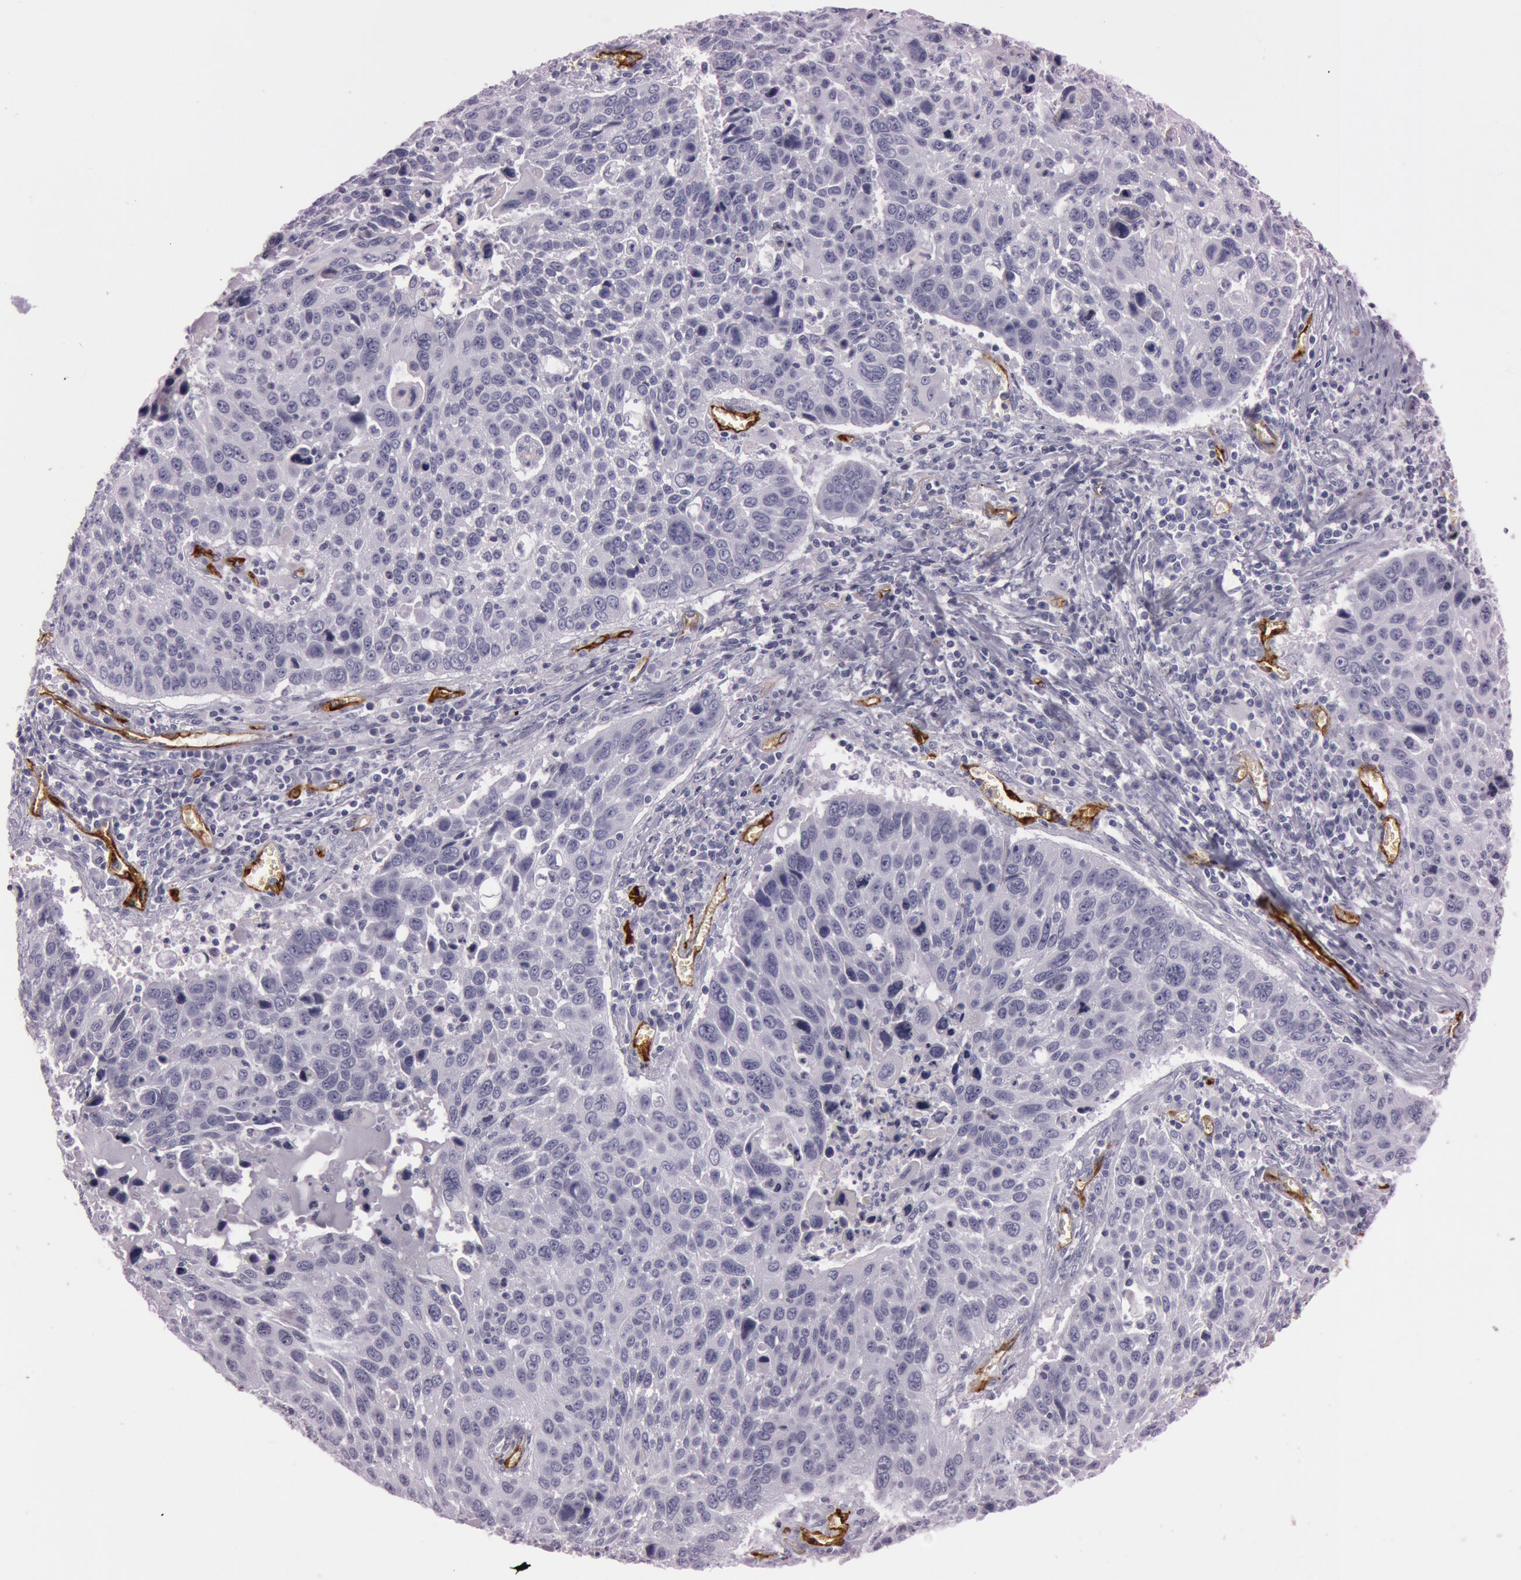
{"staining": {"intensity": "negative", "quantity": "none", "location": "none"}, "tissue": "lung cancer", "cell_type": "Tumor cells", "image_type": "cancer", "snomed": [{"axis": "morphology", "description": "Squamous cell carcinoma, NOS"}, {"axis": "topography", "description": "Lung"}], "caption": "A photomicrograph of lung squamous cell carcinoma stained for a protein reveals no brown staining in tumor cells. (IHC, brightfield microscopy, high magnification).", "gene": "FOLH1", "patient": {"sex": "male", "age": 68}}